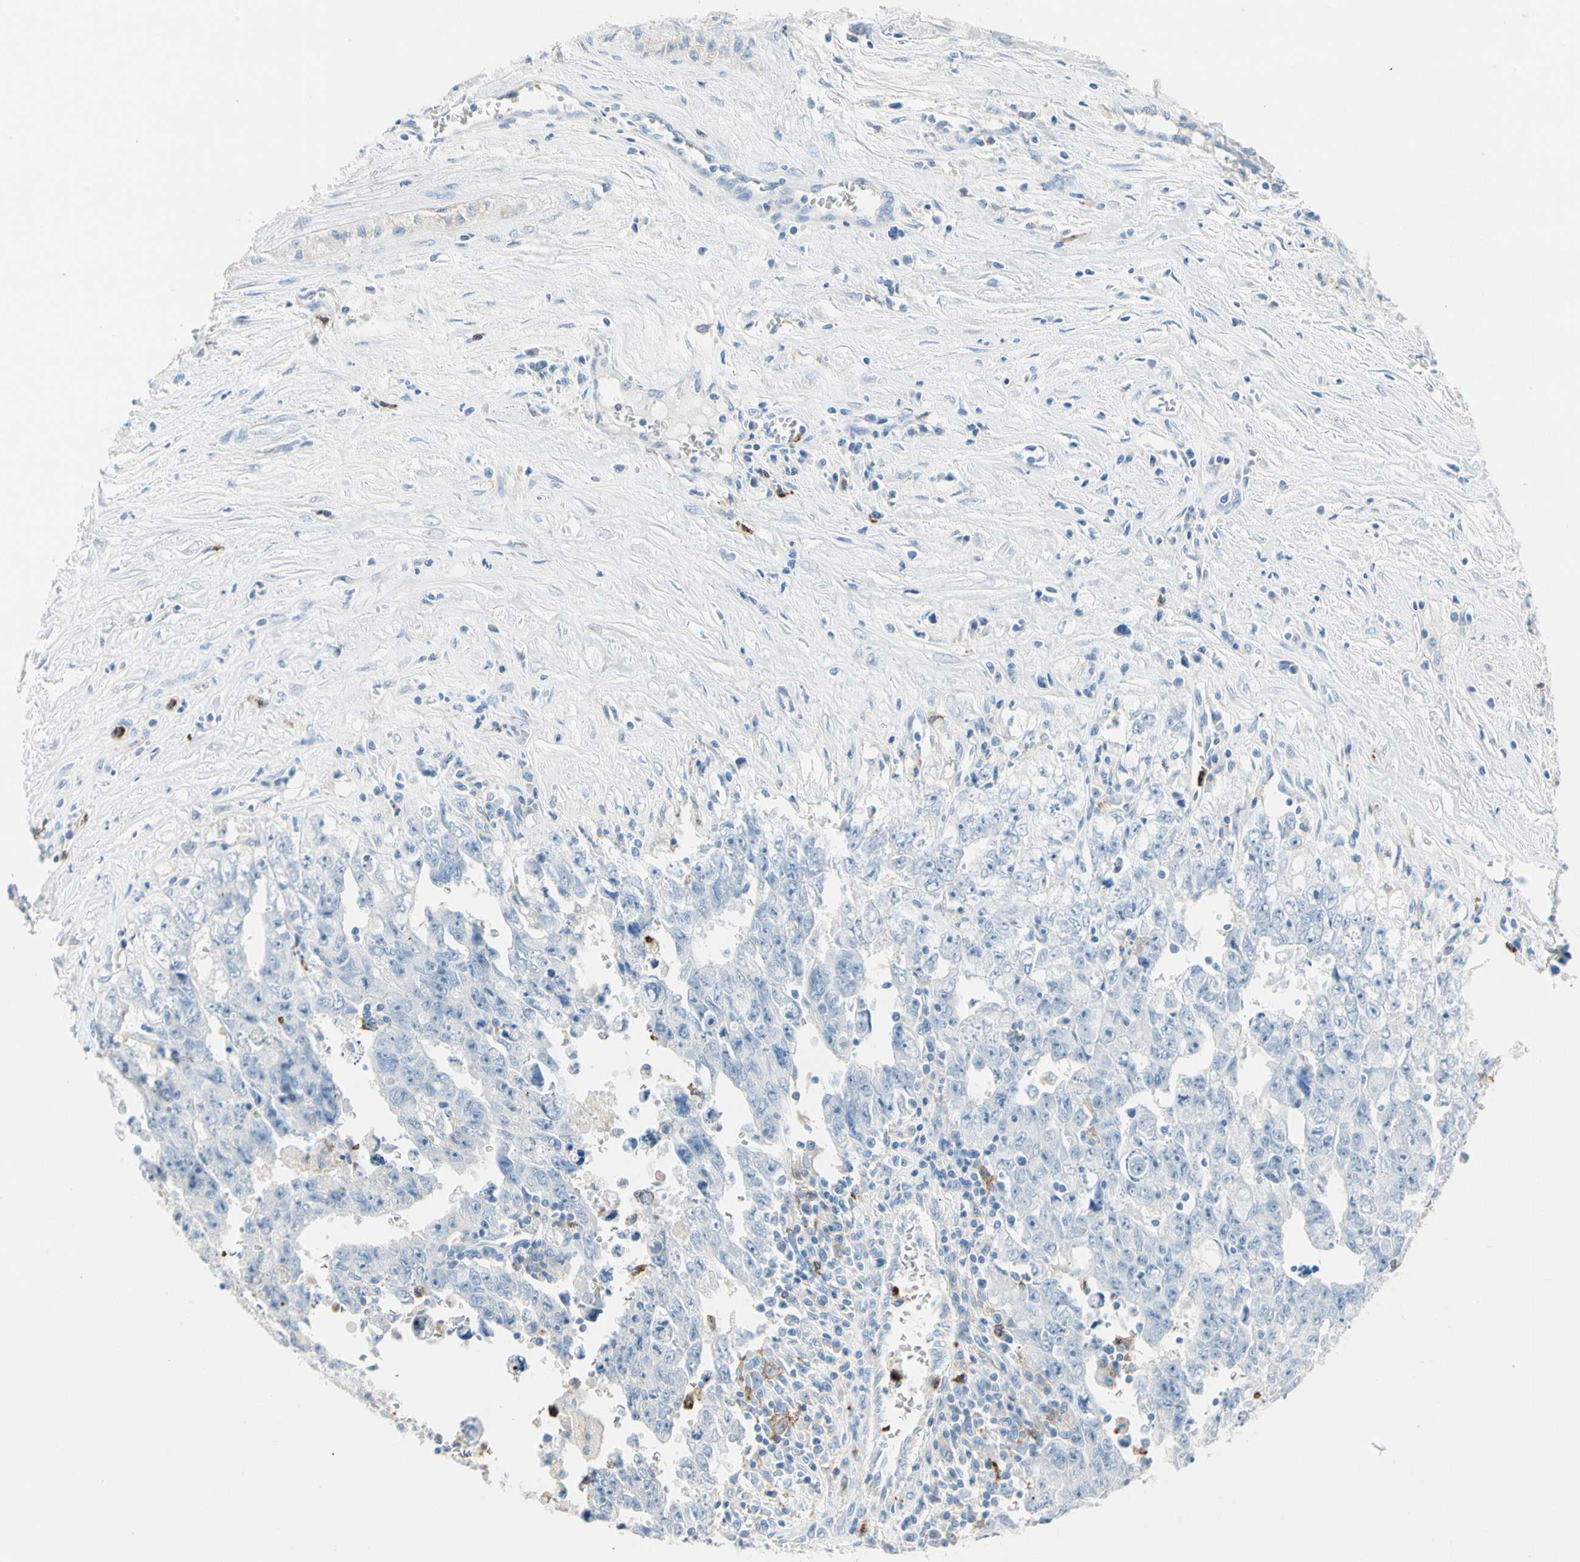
{"staining": {"intensity": "negative", "quantity": "none", "location": "none"}, "tissue": "testis cancer", "cell_type": "Tumor cells", "image_type": "cancer", "snomed": [{"axis": "morphology", "description": "Carcinoma, Embryonal, NOS"}, {"axis": "topography", "description": "Testis"}], "caption": "Testis cancer (embryonal carcinoma) was stained to show a protein in brown. There is no significant staining in tumor cells.", "gene": "CLEC4A", "patient": {"sex": "male", "age": 28}}